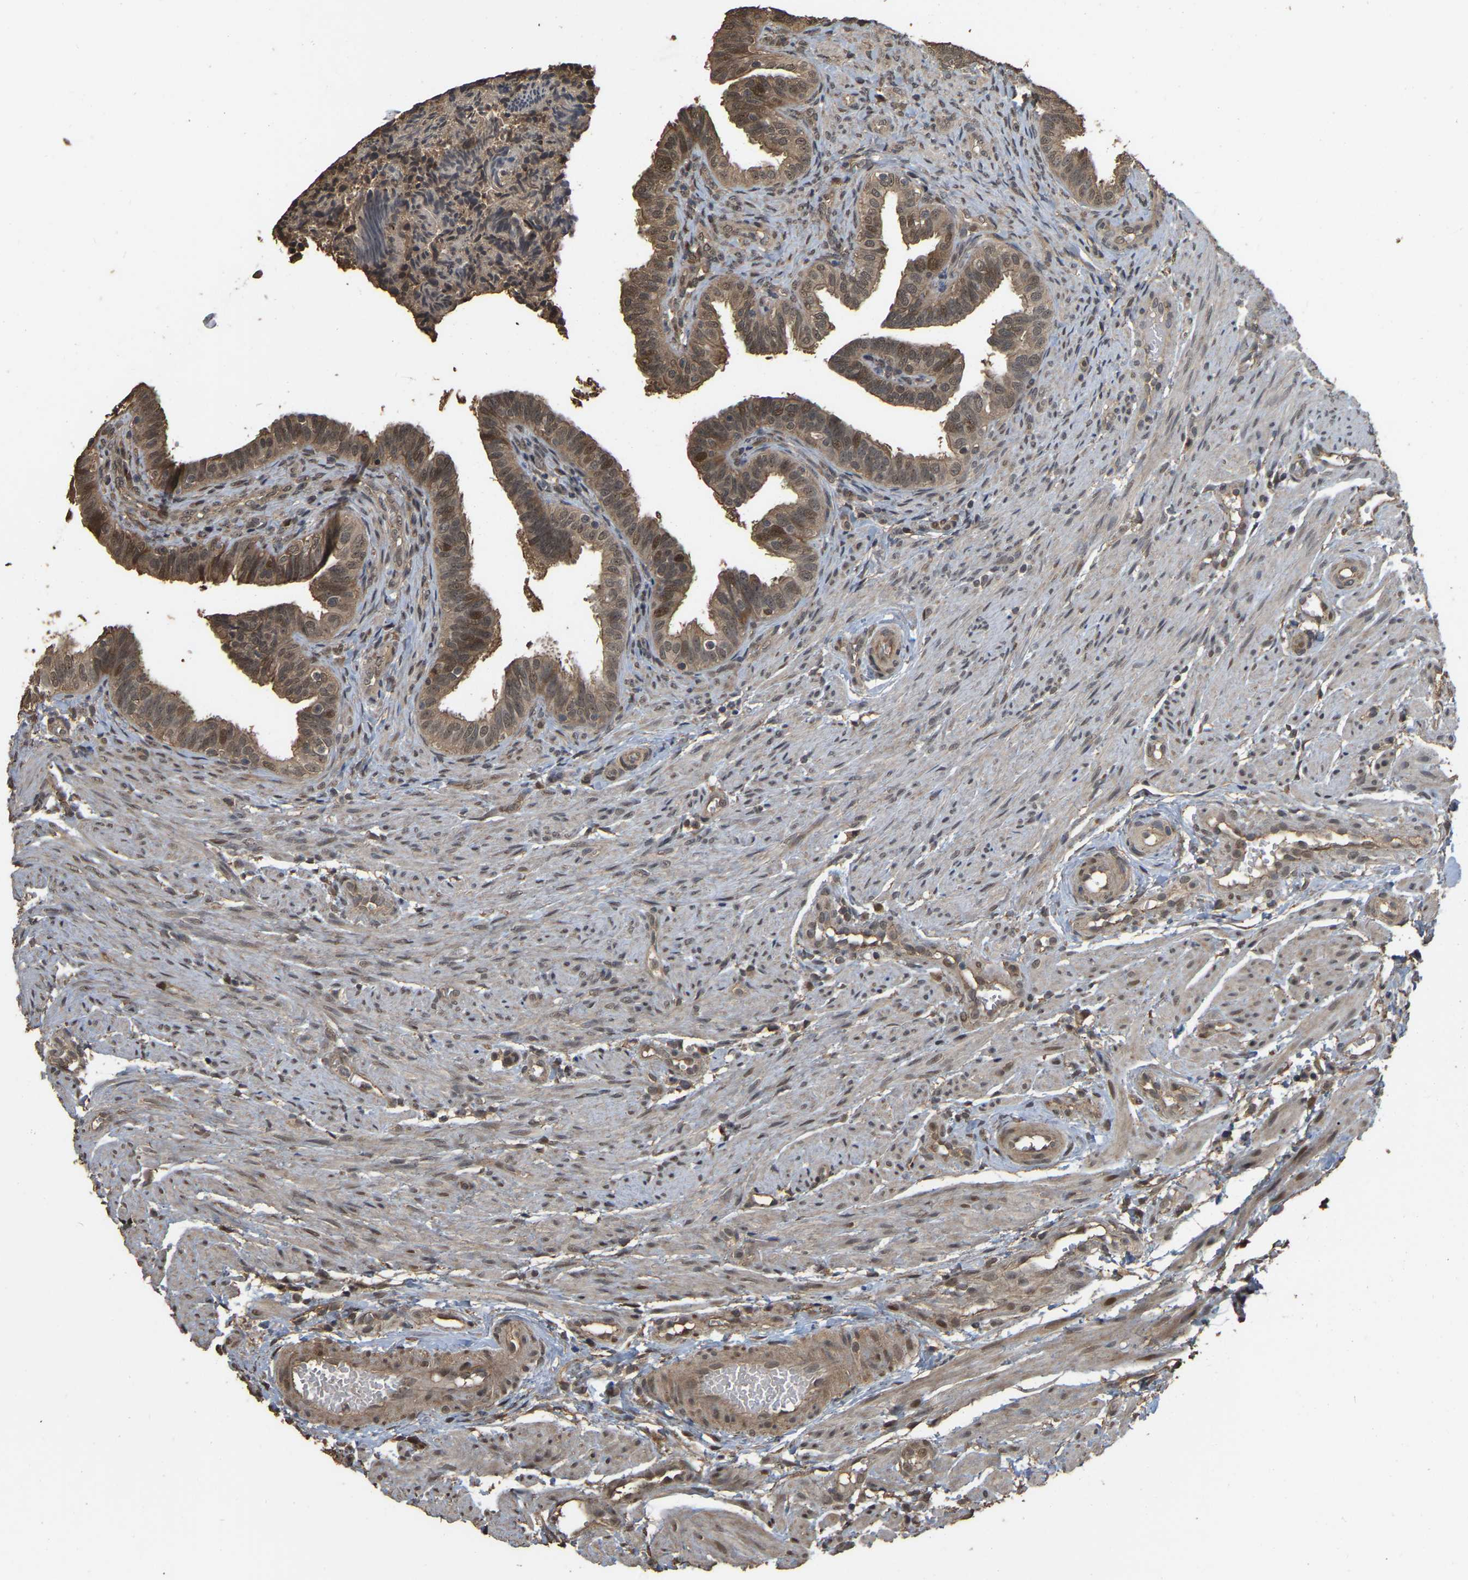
{"staining": {"intensity": "moderate", "quantity": ">75%", "location": "cytoplasmic/membranous"}, "tissue": "fallopian tube", "cell_type": "Glandular cells", "image_type": "normal", "snomed": [{"axis": "morphology", "description": "Normal tissue, NOS"}, {"axis": "topography", "description": "Fallopian tube"}, {"axis": "topography", "description": "Placenta"}], "caption": "Protein analysis of unremarkable fallopian tube displays moderate cytoplasmic/membranous staining in approximately >75% of glandular cells.", "gene": "ARHGAP23", "patient": {"sex": "female", "age": 34}}